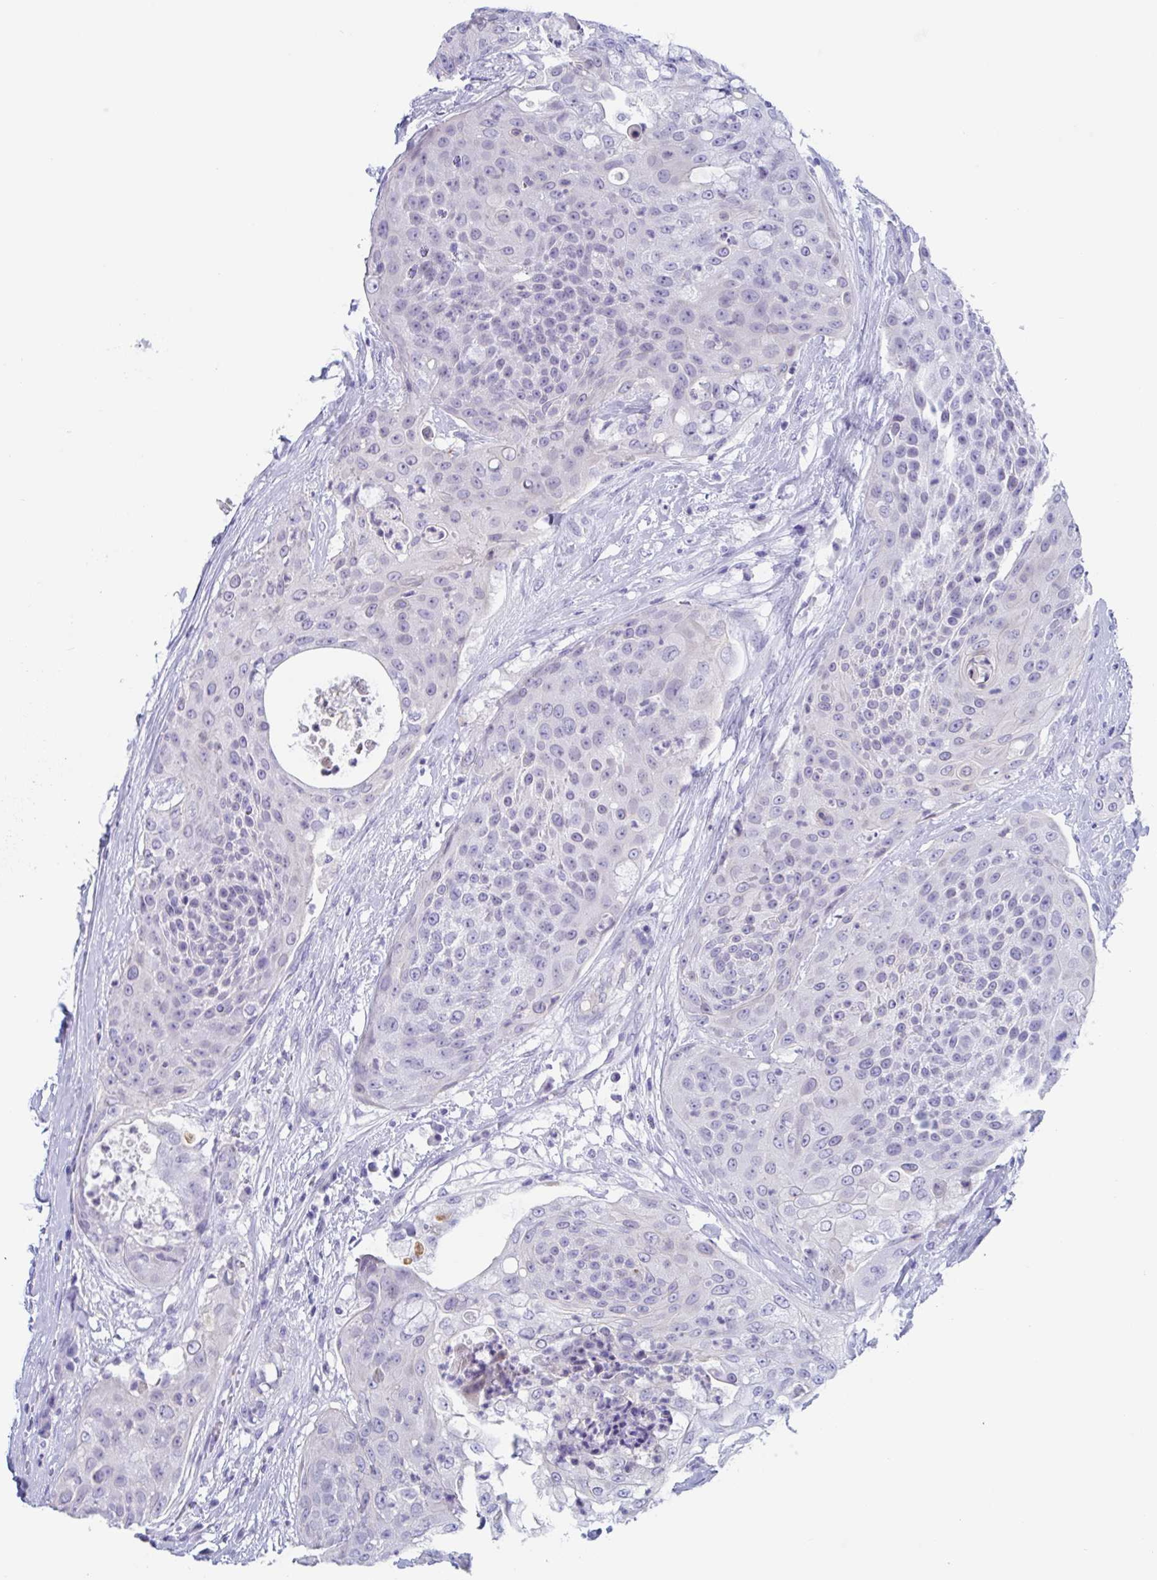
{"staining": {"intensity": "negative", "quantity": "none", "location": "none"}, "tissue": "urothelial cancer", "cell_type": "Tumor cells", "image_type": "cancer", "snomed": [{"axis": "morphology", "description": "Urothelial carcinoma, High grade"}, {"axis": "topography", "description": "Urinary bladder"}], "caption": "Protein analysis of urothelial carcinoma (high-grade) shows no significant staining in tumor cells. (Brightfield microscopy of DAB (3,3'-diaminobenzidine) immunohistochemistry (IHC) at high magnification).", "gene": "CDX4", "patient": {"sex": "female", "age": 63}}